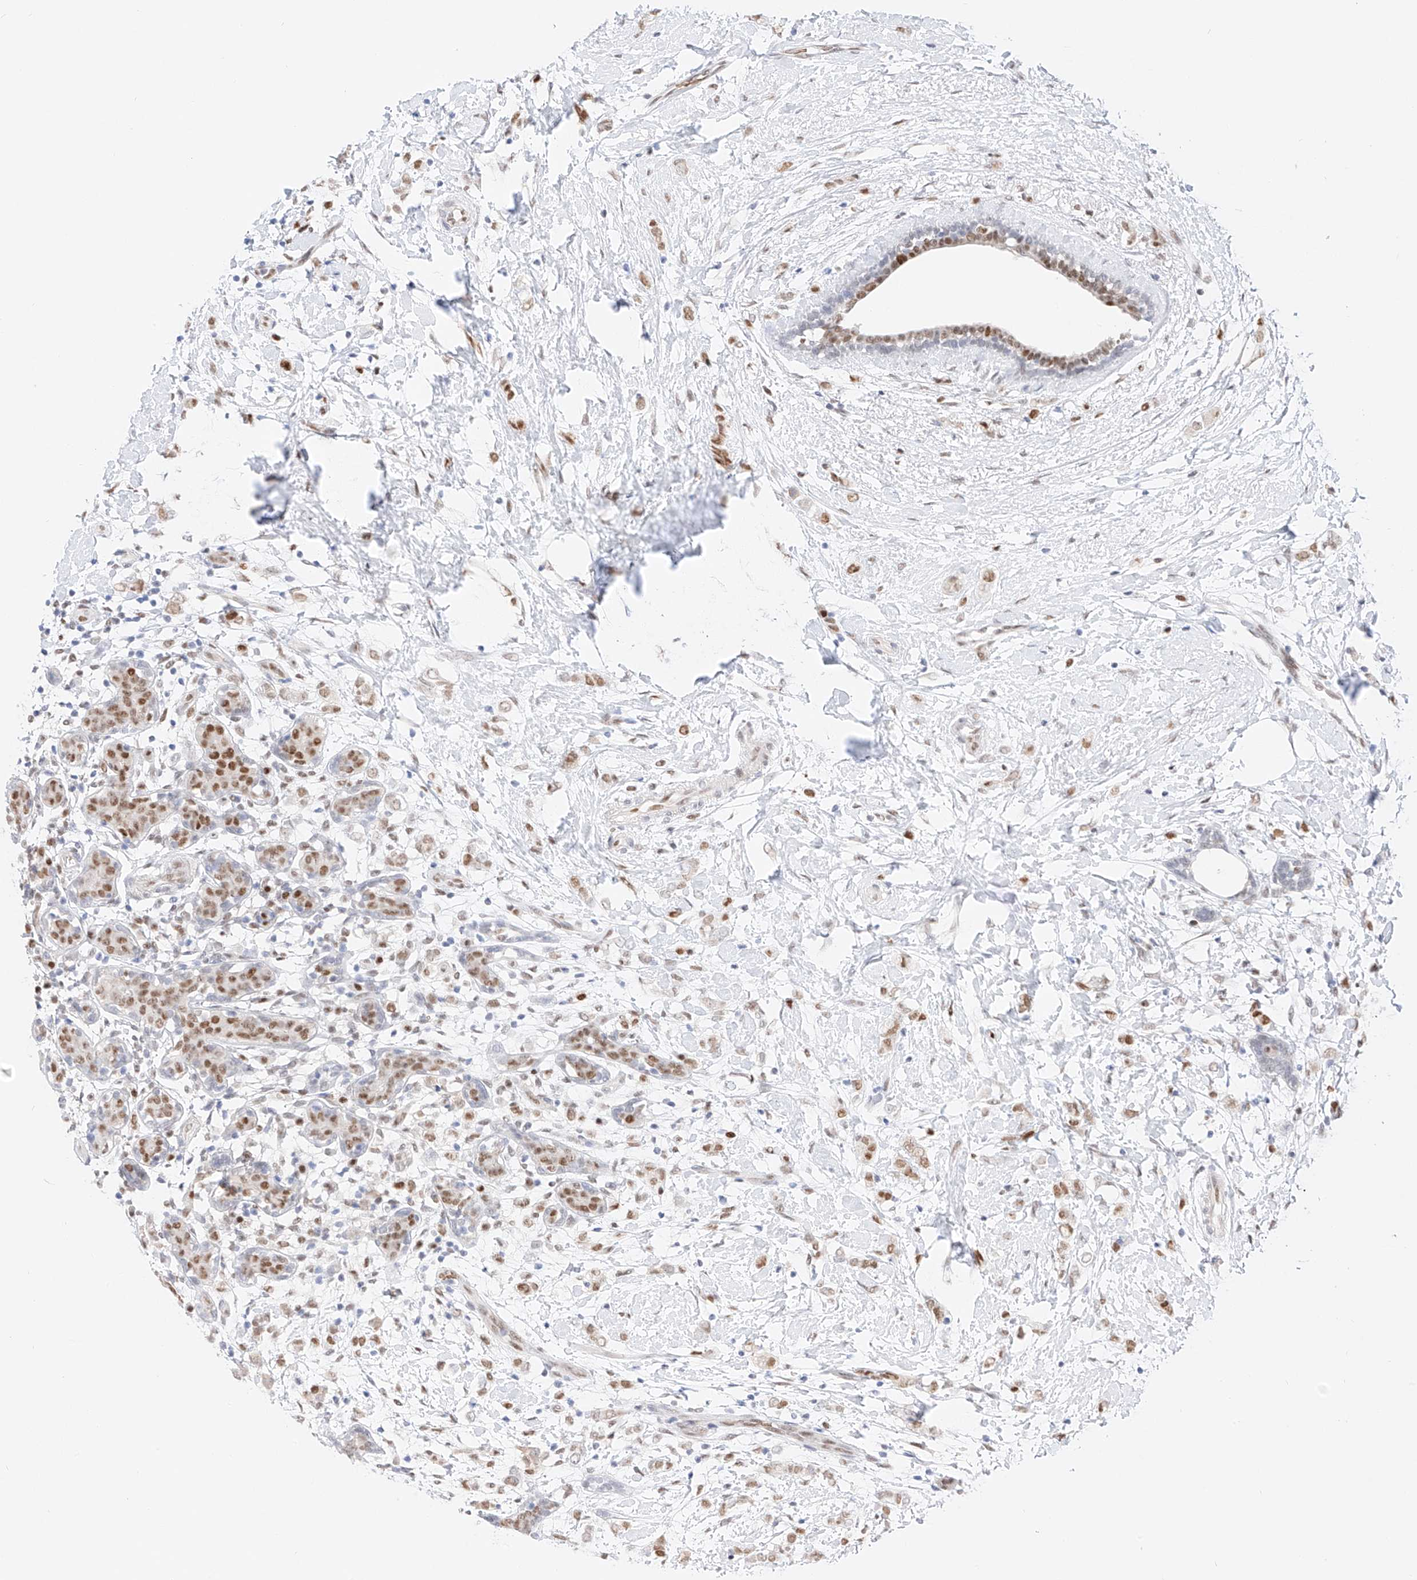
{"staining": {"intensity": "moderate", "quantity": ">75%", "location": "nuclear"}, "tissue": "breast cancer", "cell_type": "Tumor cells", "image_type": "cancer", "snomed": [{"axis": "morphology", "description": "Normal tissue, NOS"}, {"axis": "morphology", "description": "Lobular carcinoma"}, {"axis": "topography", "description": "Breast"}], "caption": "This is an image of immunohistochemistry staining of breast lobular carcinoma, which shows moderate staining in the nuclear of tumor cells.", "gene": "APIP", "patient": {"sex": "female", "age": 47}}